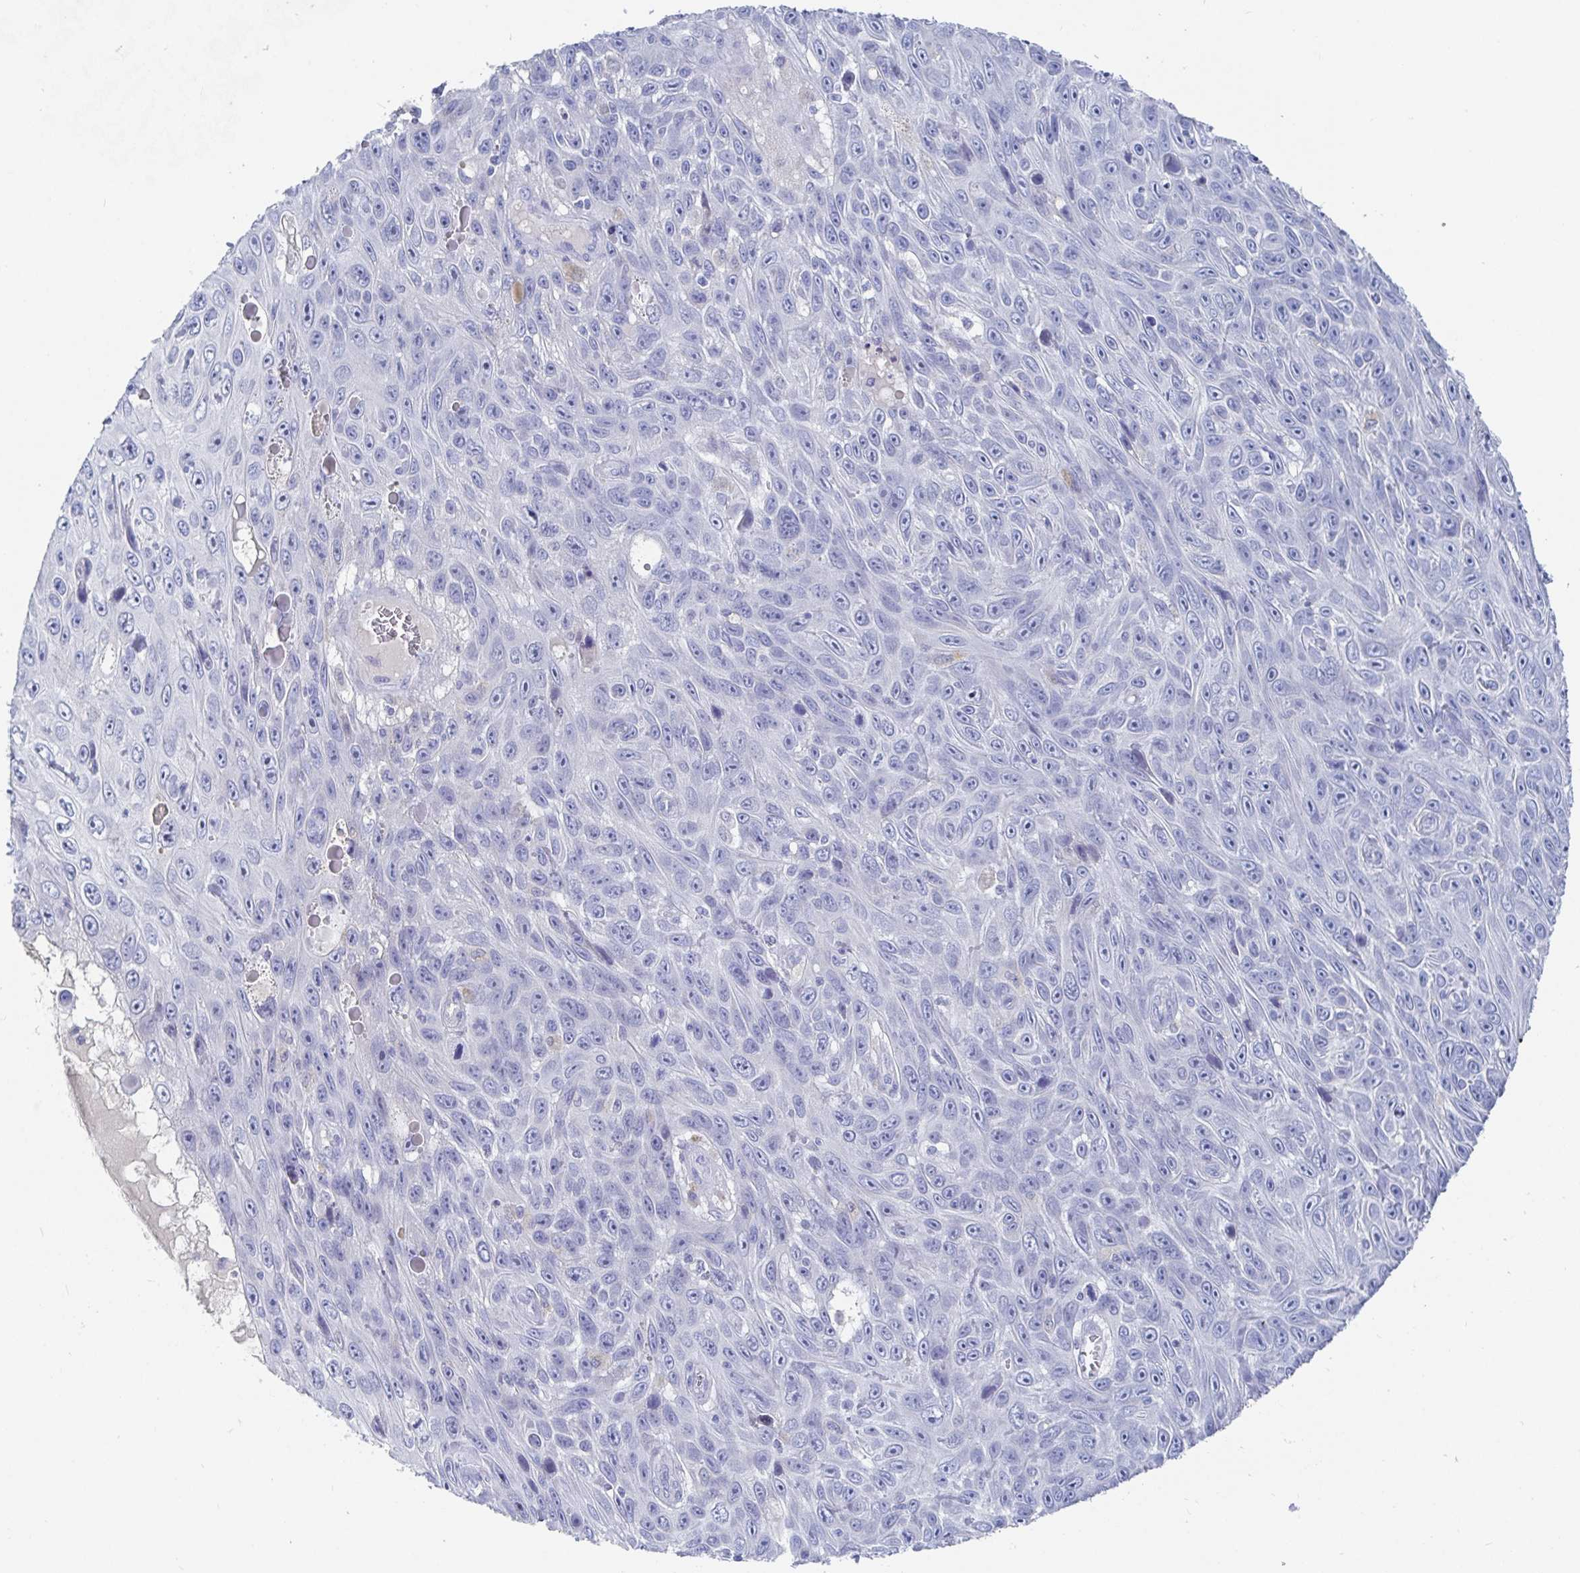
{"staining": {"intensity": "negative", "quantity": "none", "location": "none"}, "tissue": "skin cancer", "cell_type": "Tumor cells", "image_type": "cancer", "snomed": [{"axis": "morphology", "description": "Squamous cell carcinoma, NOS"}, {"axis": "topography", "description": "Skin"}], "caption": "Squamous cell carcinoma (skin) stained for a protein using immunohistochemistry displays no expression tumor cells.", "gene": "ZNF430", "patient": {"sex": "male", "age": 82}}